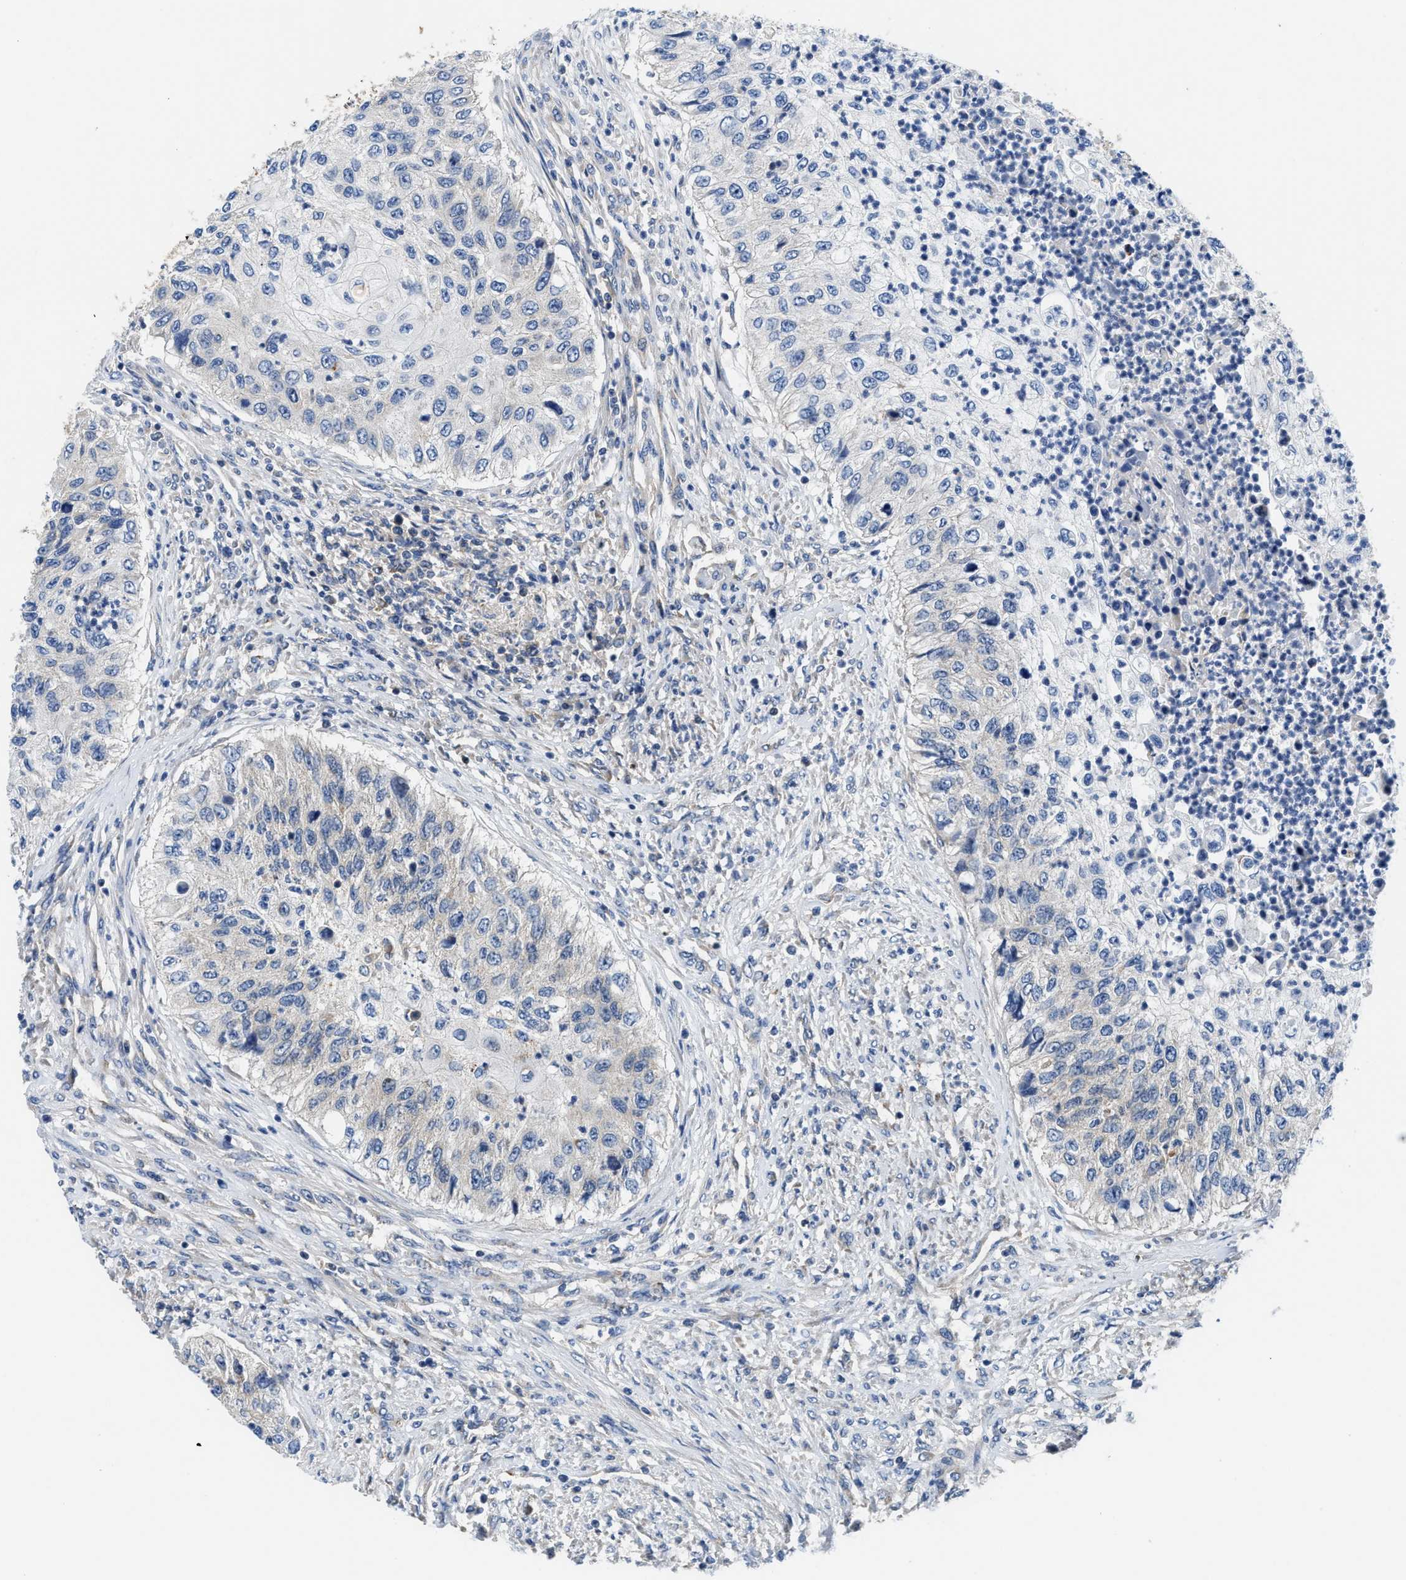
{"staining": {"intensity": "negative", "quantity": "none", "location": "none"}, "tissue": "urothelial cancer", "cell_type": "Tumor cells", "image_type": "cancer", "snomed": [{"axis": "morphology", "description": "Urothelial carcinoma, High grade"}, {"axis": "topography", "description": "Urinary bladder"}], "caption": "Immunohistochemistry (IHC) of urothelial cancer shows no staining in tumor cells.", "gene": "CCM2", "patient": {"sex": "female", "age": 60}}